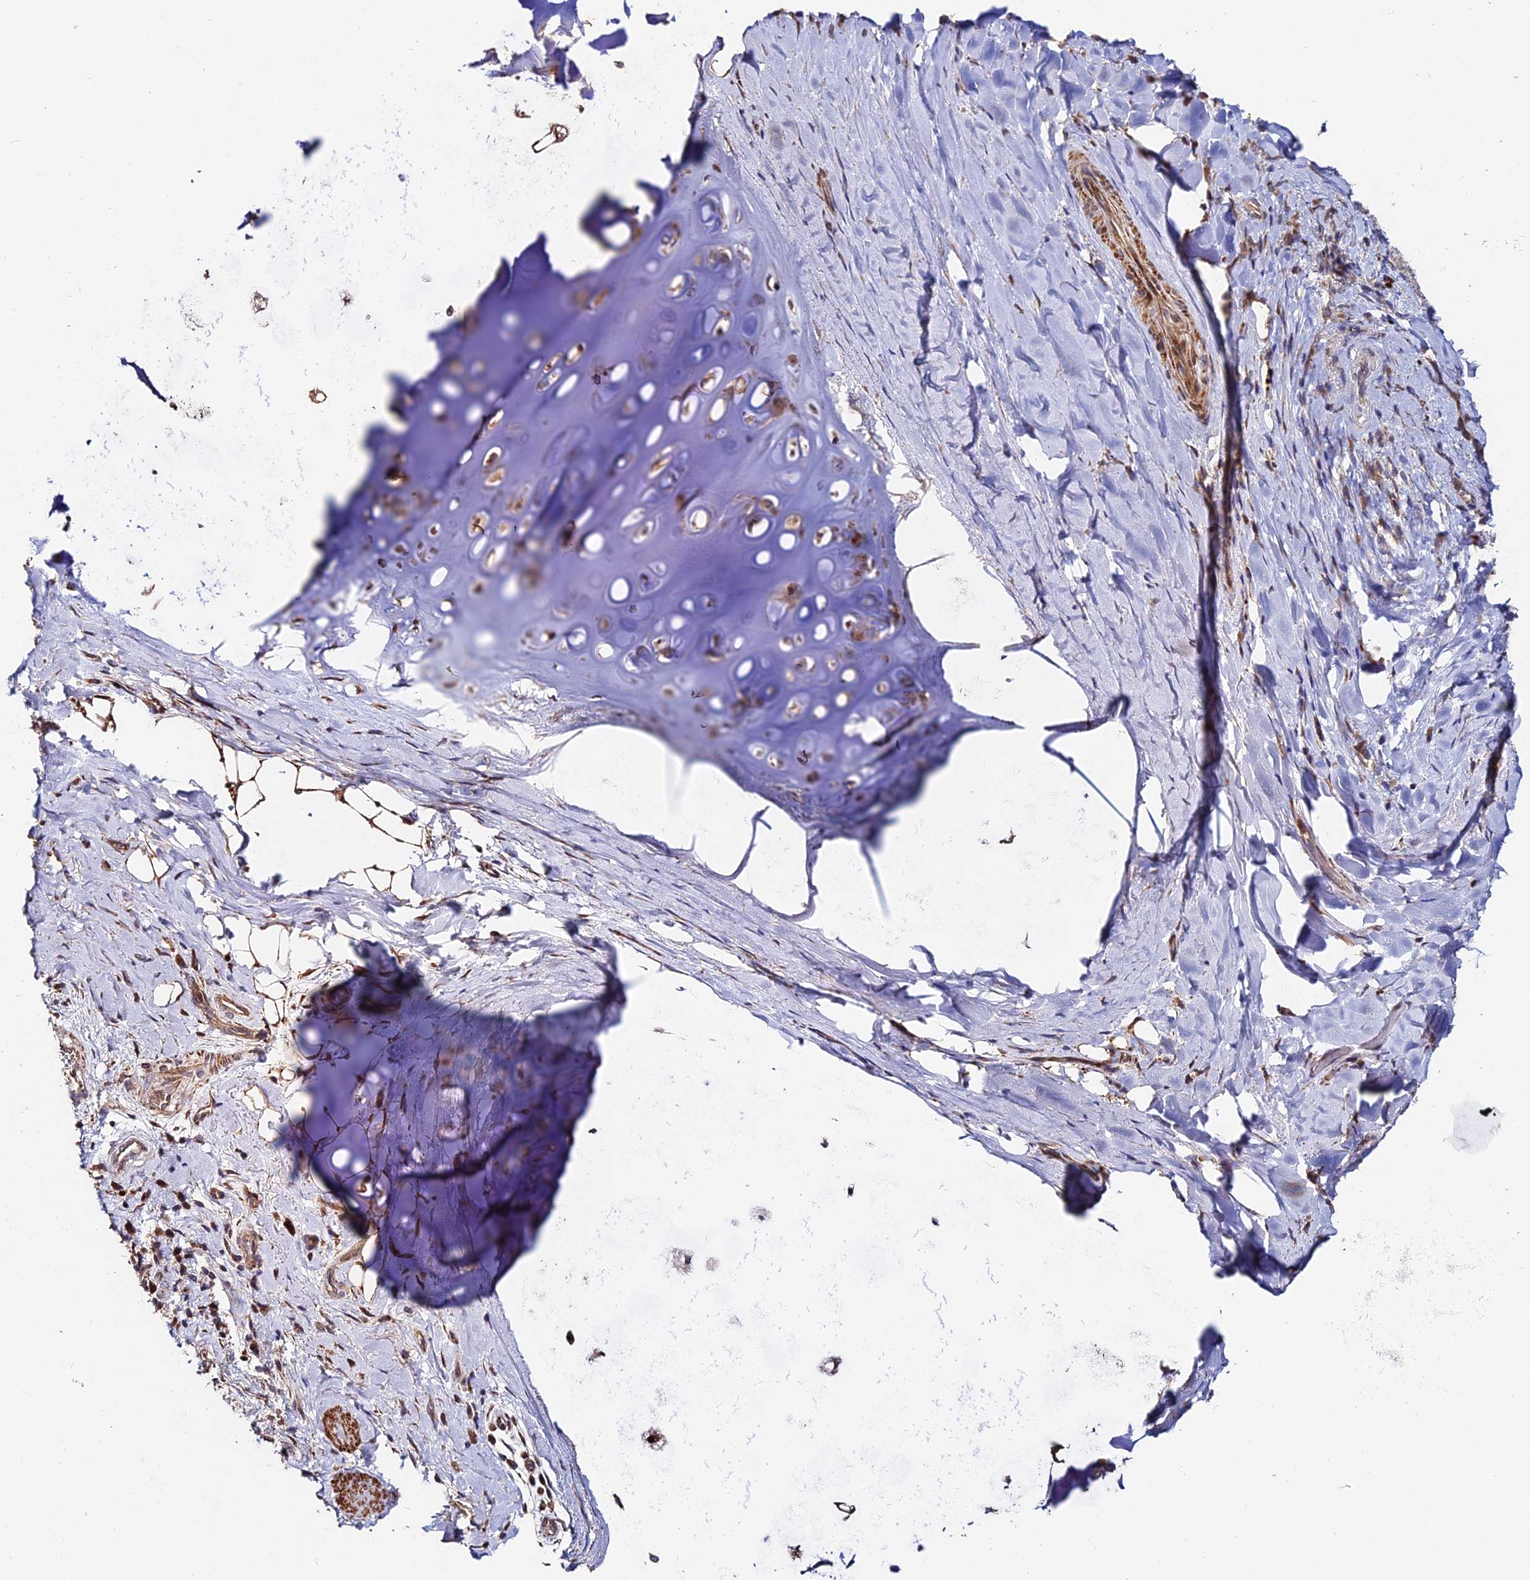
{"staining": {"intensity": "strong", "quantity": ">75%", "location": "cytoplasmic/membranous"}, "tissue": "adipose tissue", "cell_type": "Adipocytes", "image_type": "normal", "snomed": [{"axis": "morphology", "description": "Normal tissue, NOS"}, {"axis": "morphology", "description": "Squamous cell carcinoma, NOS"}, {"axis": "topography", "description": "Bronchus"}, {"axis": "topography", "description": "Lung"}], "caption": "Immunohistochemistry photomicrograph of unremarkable adipose tissue: human adipose tissue stained using immunohistochemistry (IHC) demonstrates high levels of strong protein expression localized specifically in the cytoplasmic/membranous of adipocytes, appearing as a cytoplasmic/membranous brown color.", "gene": "ACTR5", "patient": {"sex": "male", "age": 64}}